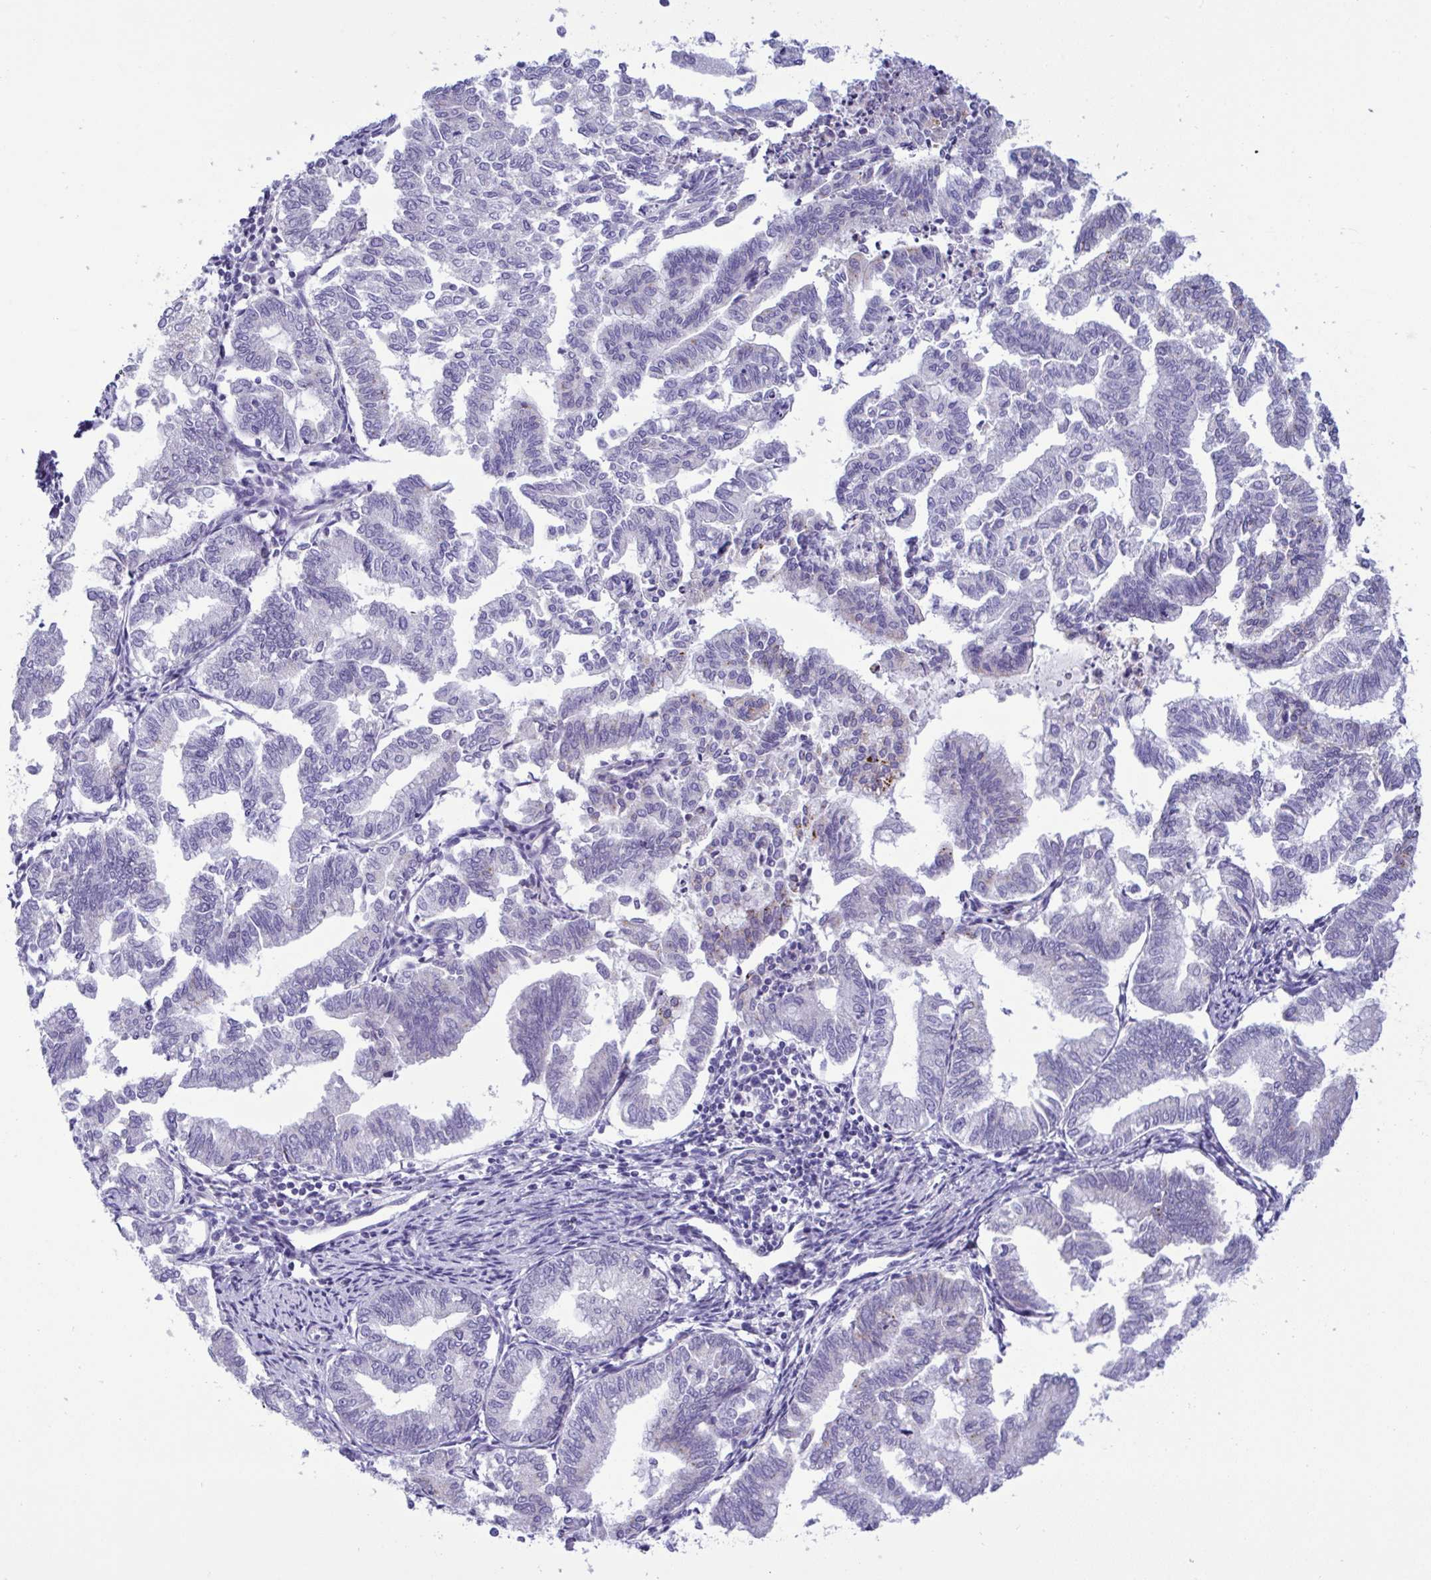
{"staining": {"intensity": "negative", "quantity": "none", "location": "none"}, "tissue": "endometrial cancer", "cell_type": "Tumor cells", "image_type": "cancer", "snomed": [{"axis": "morphology", "description": "Adenocarcinoma, NOS"}, {"axis": "topography", "description": "Endometrium"}], "caption": "An IHC micrograph of endometrial cancer is shown. There is no staining in tumor cells of endometrial cancer. (DAB (3,3'-diaminobenzidine) IHC with hematoxylin counter stain).", "gene": "SREBF1", "patient": {"sex": "female", "age": 79}}